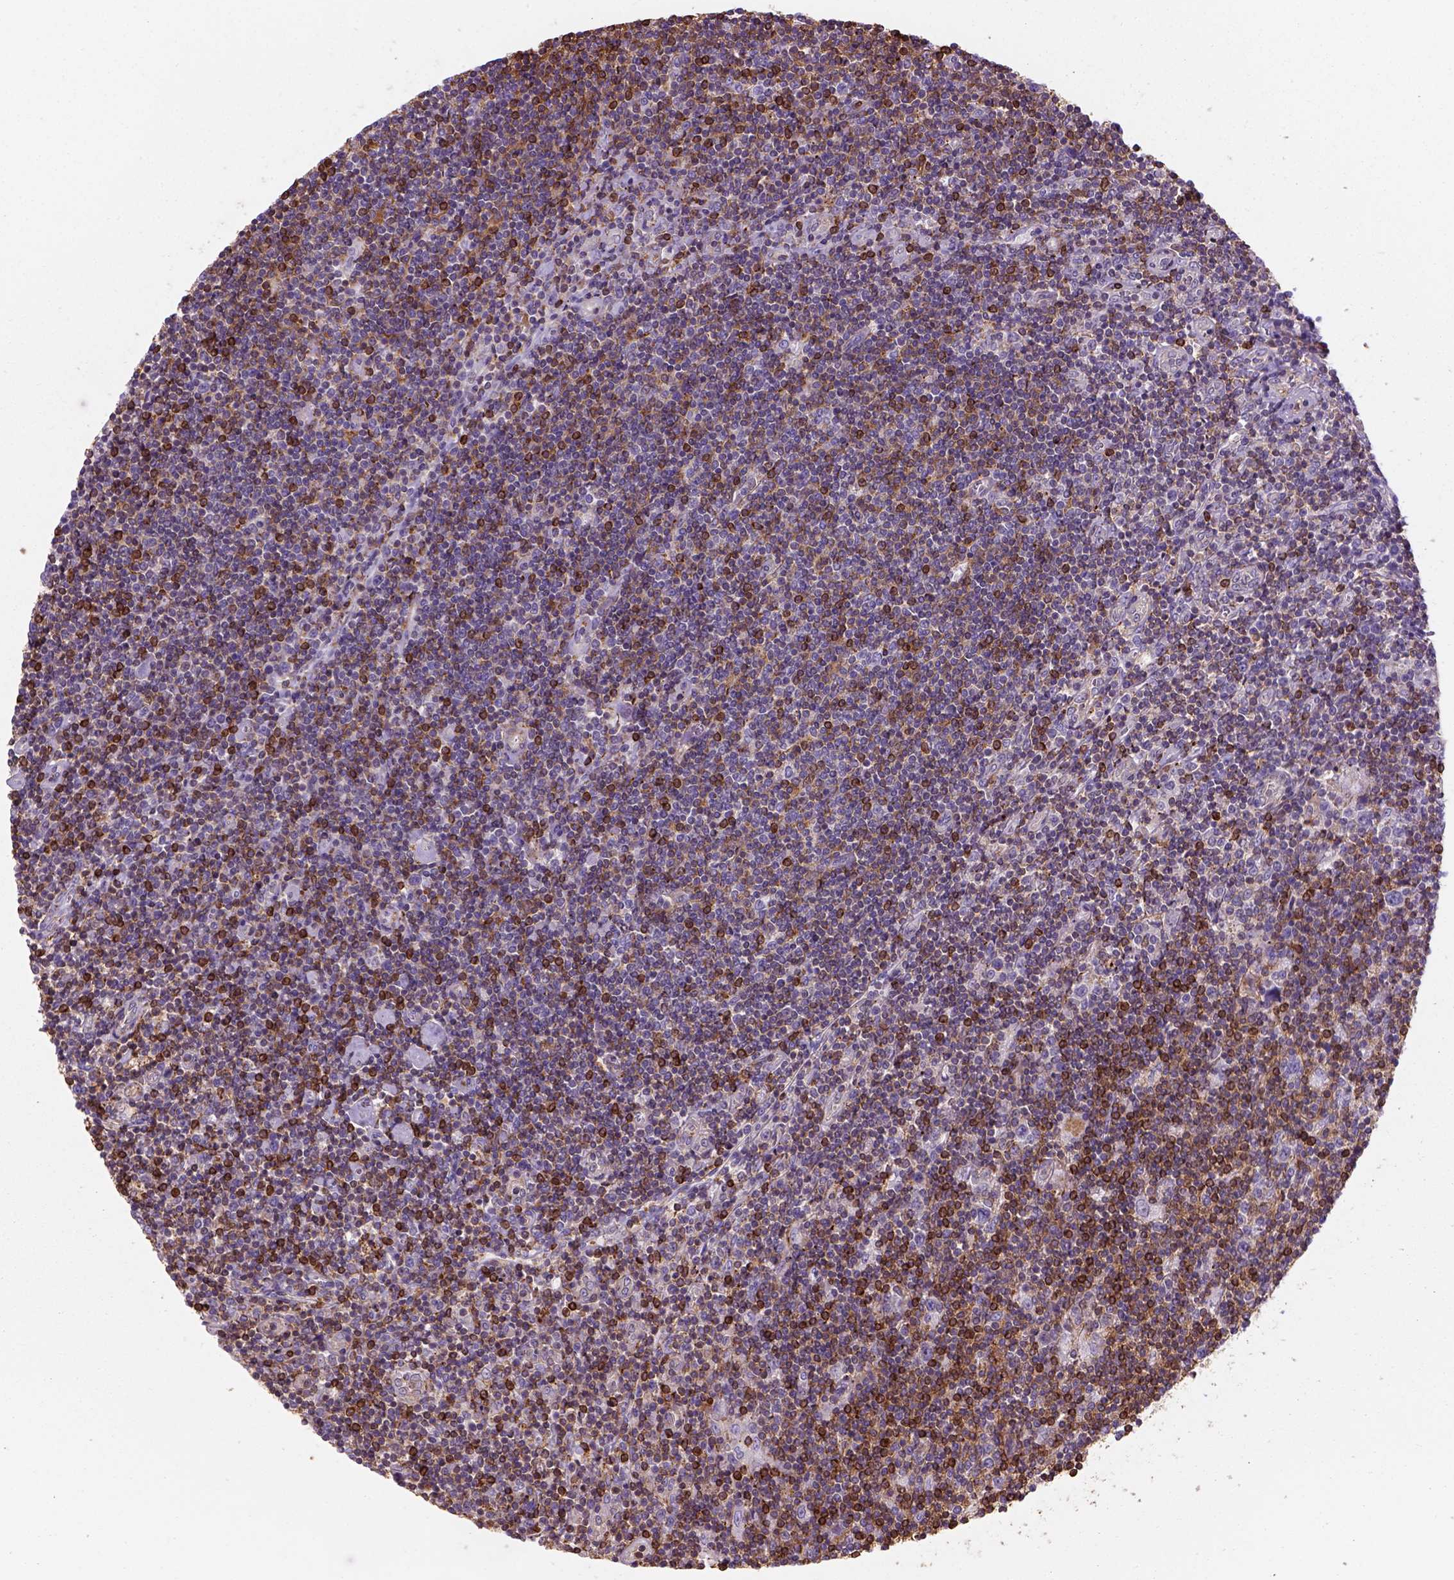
{"staining": {"intensity": "negative", "quantity": "none", "location": "none"}, "tissue": "lymphoma", "cell_type": "Tumor cells", "image_type": "cancer", "snomed": [{"axis": "morphology", "description": "Hodgkin's disease, NOS"}, {"axis": "topography", "description": "Lymph node"}], "caption": "IHC histopathology image of lymphoma stained for a protein (brown), which demonstrates no staining in tumor cells. The staining was performed using DAB (3,3'-diaminobenzidine) to visualize the protein expression in brown, while the nuclei were stained in blue with hematoxylin (Magnification: 20x).", "gene": "GPRC5D", "patient": {"sex": "male", "age": 40}}